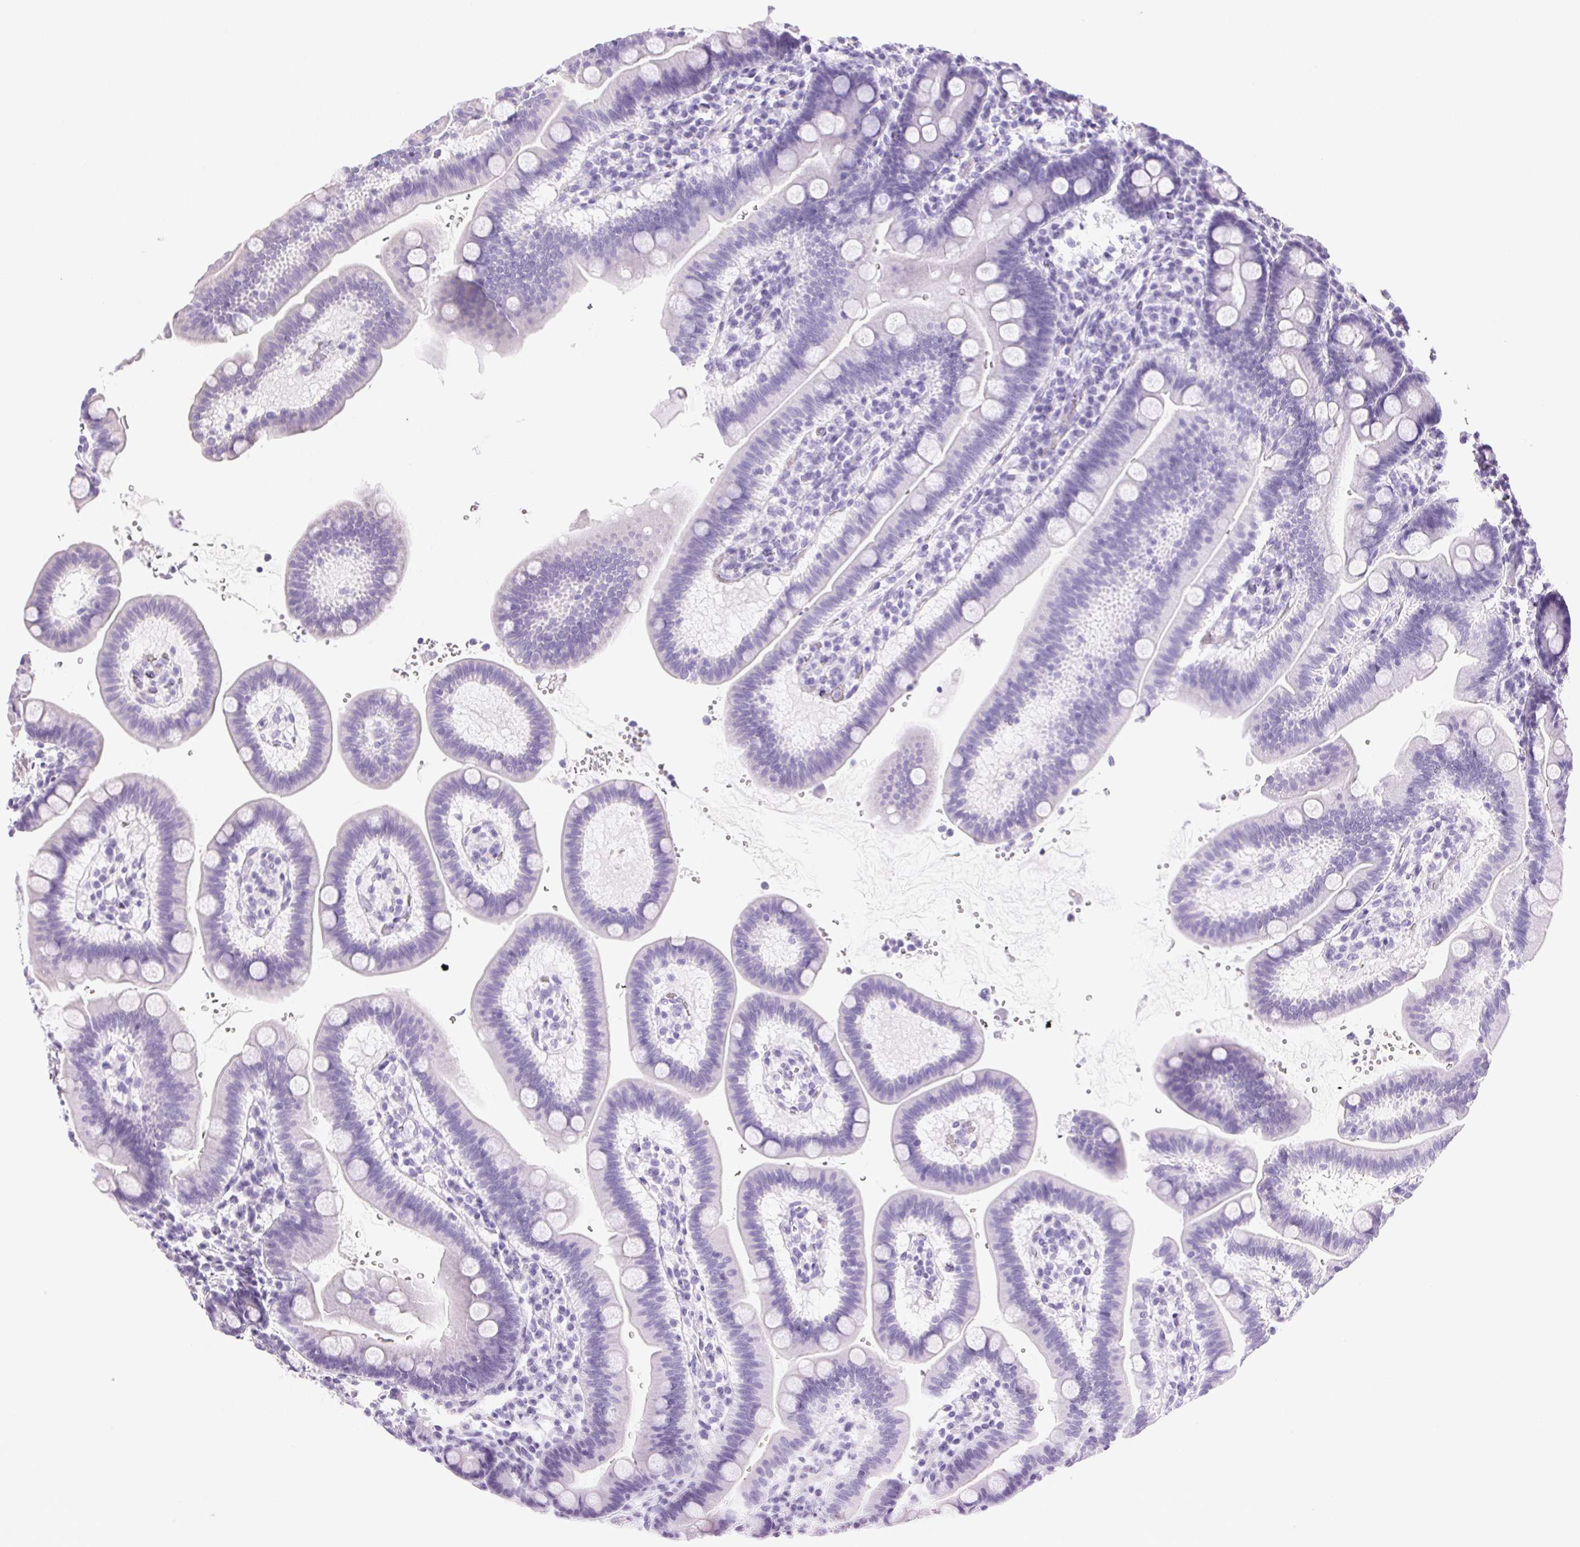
{"staining": {"intensity": "negative", "quantity": "none", "location": "none"}, "tissue": "duodenum", "cell_type": "Glandular cells", "image_type": "normal", "snomed": [{"axis": "morphology", "description": "Normal tissue, NOS"}, {"axis": "topography", "description": "Duodenum"}], "caption": "High power microscopy micrograph of an IHC micrograph of unremarkable duodenum, revealing no significant expression in glandular cells.", "gene": "TEKT1", "patient": {"sex": "male", "age": 59}}